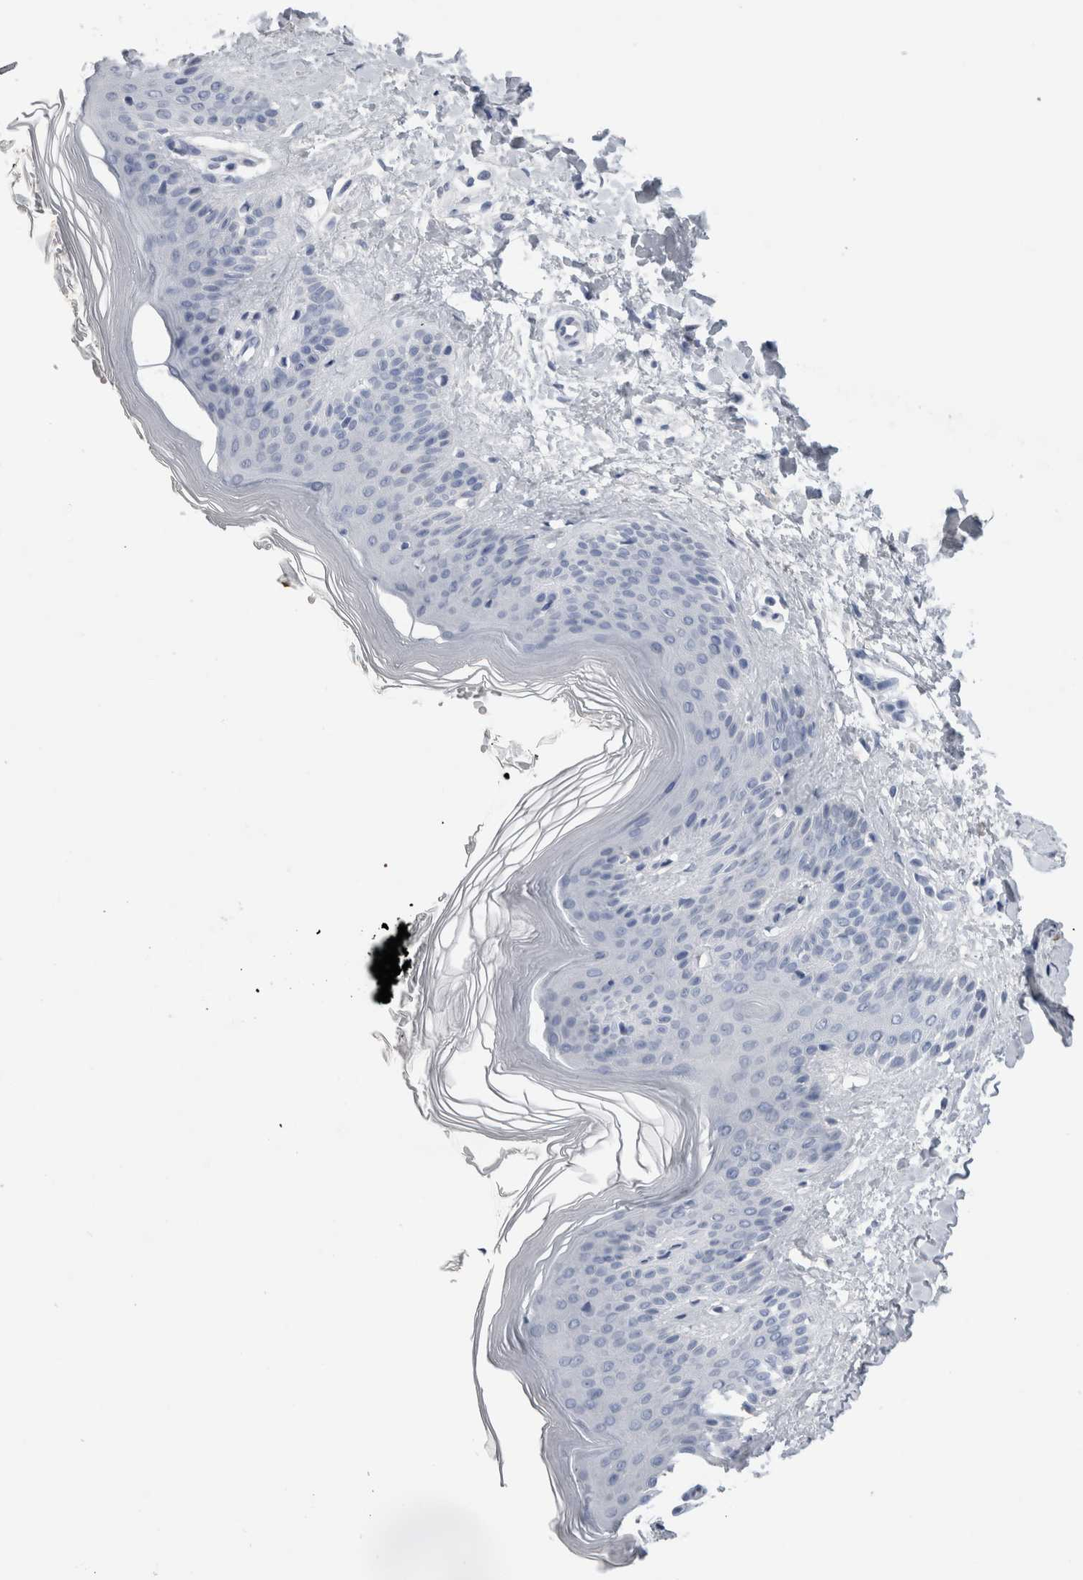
{"staining": {"intensity": "negative", "quantity": "none", "location": "none"}, "tissue": "skin", "cell_type": "Fibroblasts", "image_type": "normal", "snomed": [{"axis": "morphology", "description": "Normal tissue, NOS"}, {"axis": "morphology", "description": "Malignant melanoma, Metastatic site"}, {"axis": "topography", "description": "Skin"}], "caption": "DAB immunohistochemical staining of benign human skin shows no significant staining in fibroblasts.", "gene": "S100A12", "patient": {"sex": "male", "age": 41}}